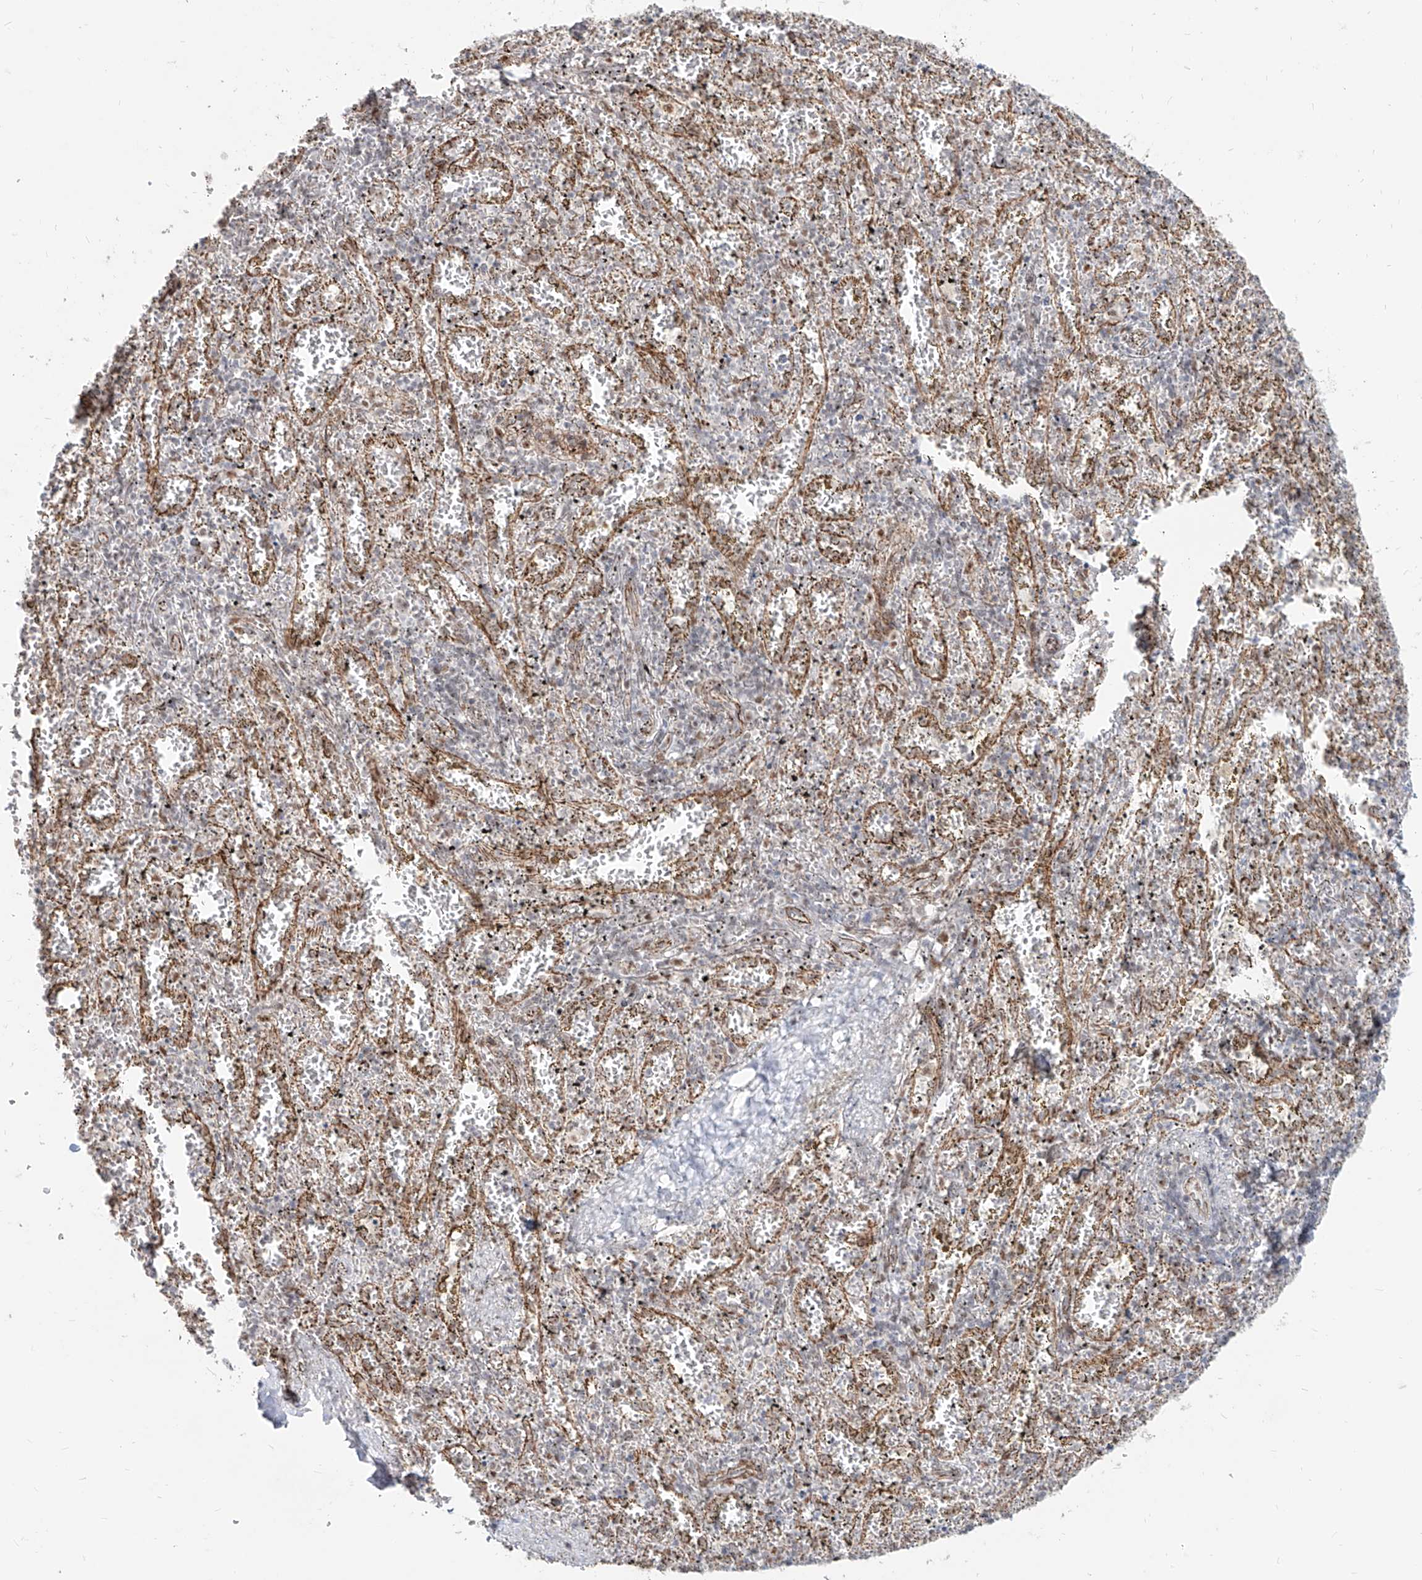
{"staining": {"intensity": "weak", "quantity": "<25%", "location": "nuclear"}, "tissue": "spleen", "cell_type": "Cells in red pulp", "image_type": "normal", "snomed": [{"axis": "morphology", "description": "Normal tissue, NOS"}, {"axis": "topography", "description": "Spleen"}], "caption": "High power microscopy micrograph of an IHC image of normal spleen, revealing no significant expression in cells in red pulp.", "gene": "ZNF710", "patient": {"sex": "male", "age": 11}}